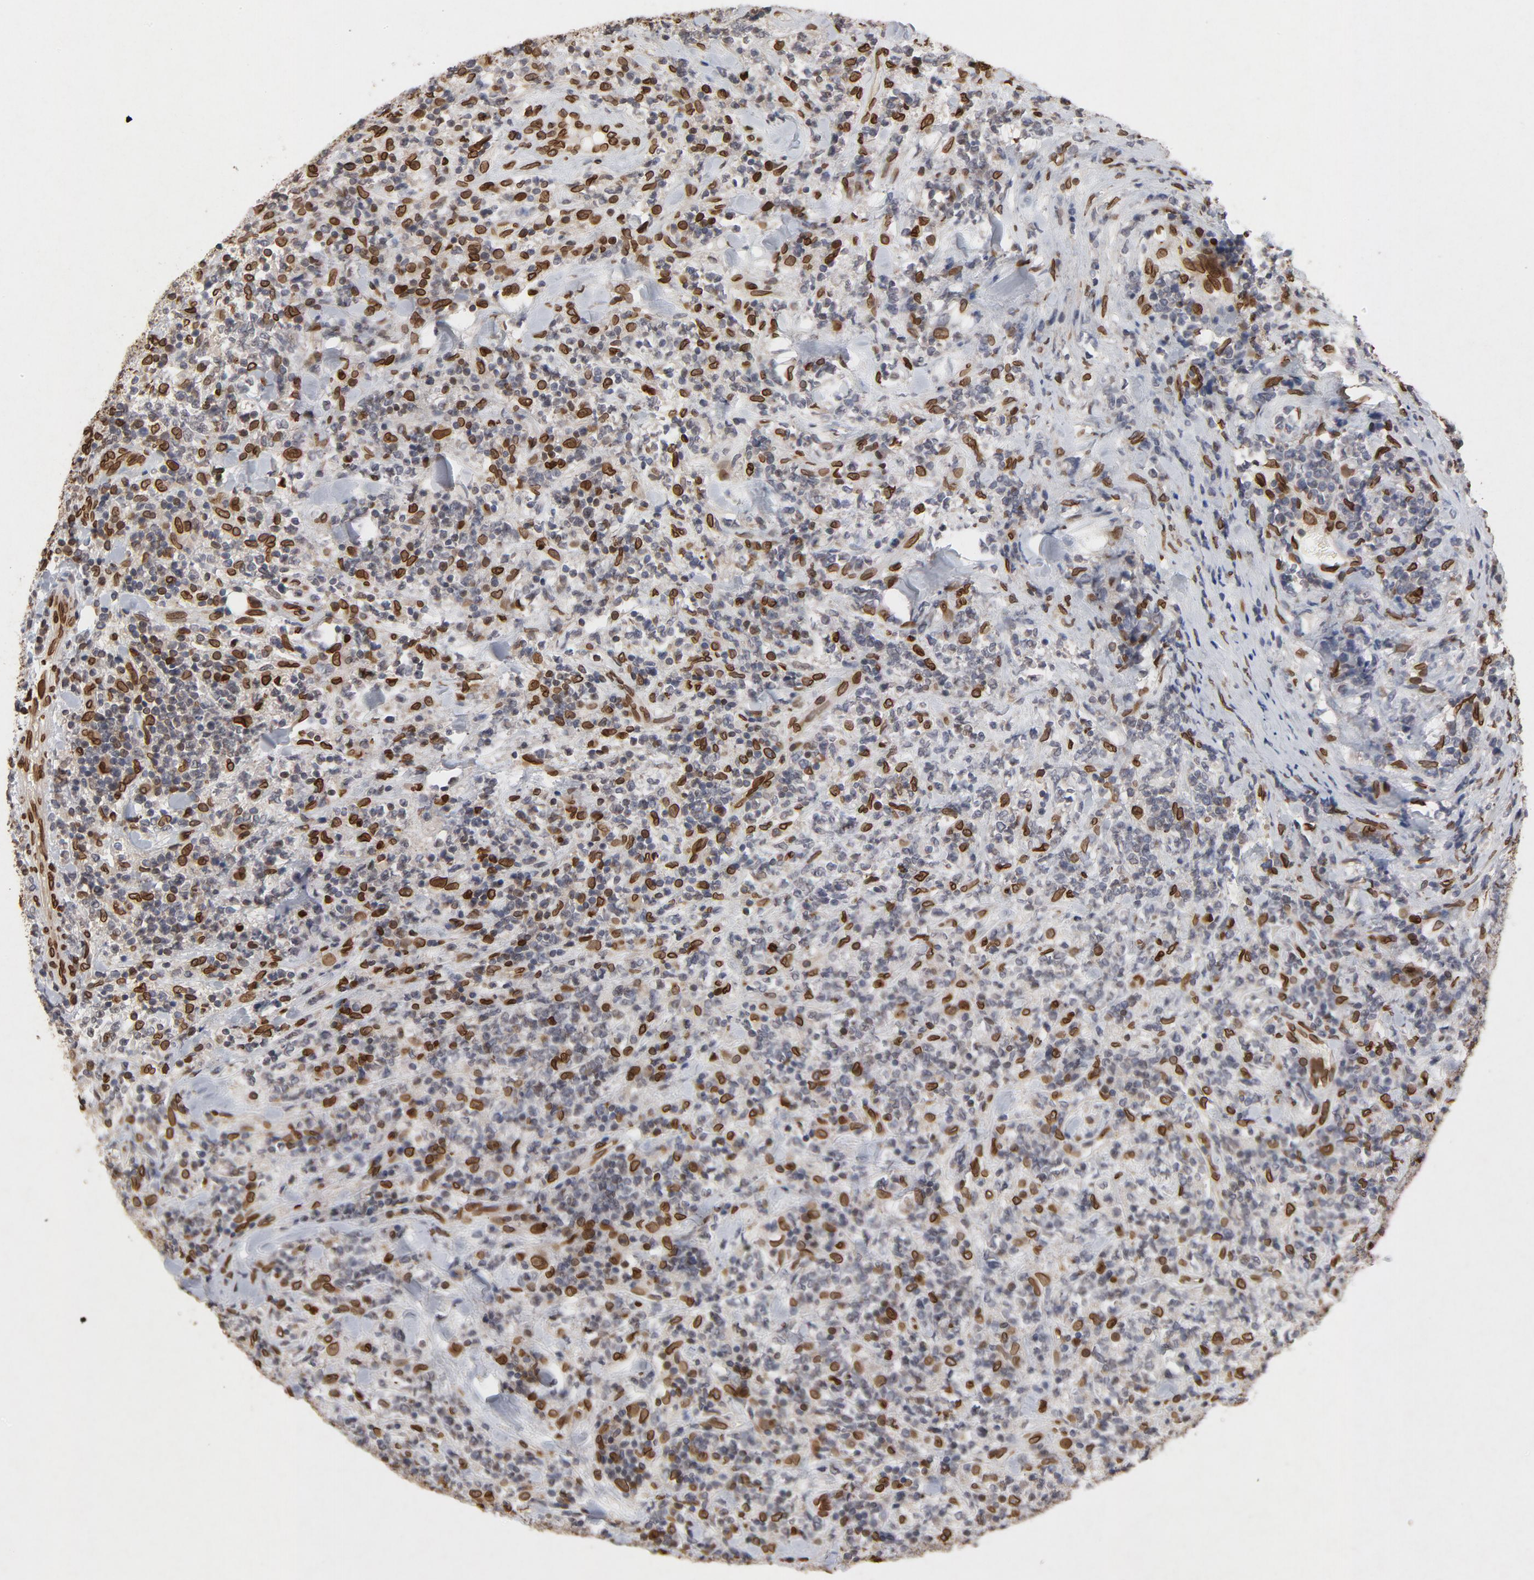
{"staining": {"intensity": "strong", "quantity": "25%-75%", "location": "cytoplasmic/membranous,nuclear"}, "tissue": "lymphoma", "cell_type": "Tumor cells", "image_type": "cancer", "snomed": [{"axis": "morphology", "description": "Malignant lymphoma, non-Hodgkin's type, High grade"}, {"axis": "topography", "description": "Soft tissue"}], "caption": "Brown immunohistochemical staining in malignant lymphoma, non-Hodgkin's type (high-grade) shows strong cytoplasmic/membranous and nuclear staining in approximately 25%-75% of tumor cells.", "gene": "LMNA", "patient": {"sex": "male", "age": 18}}